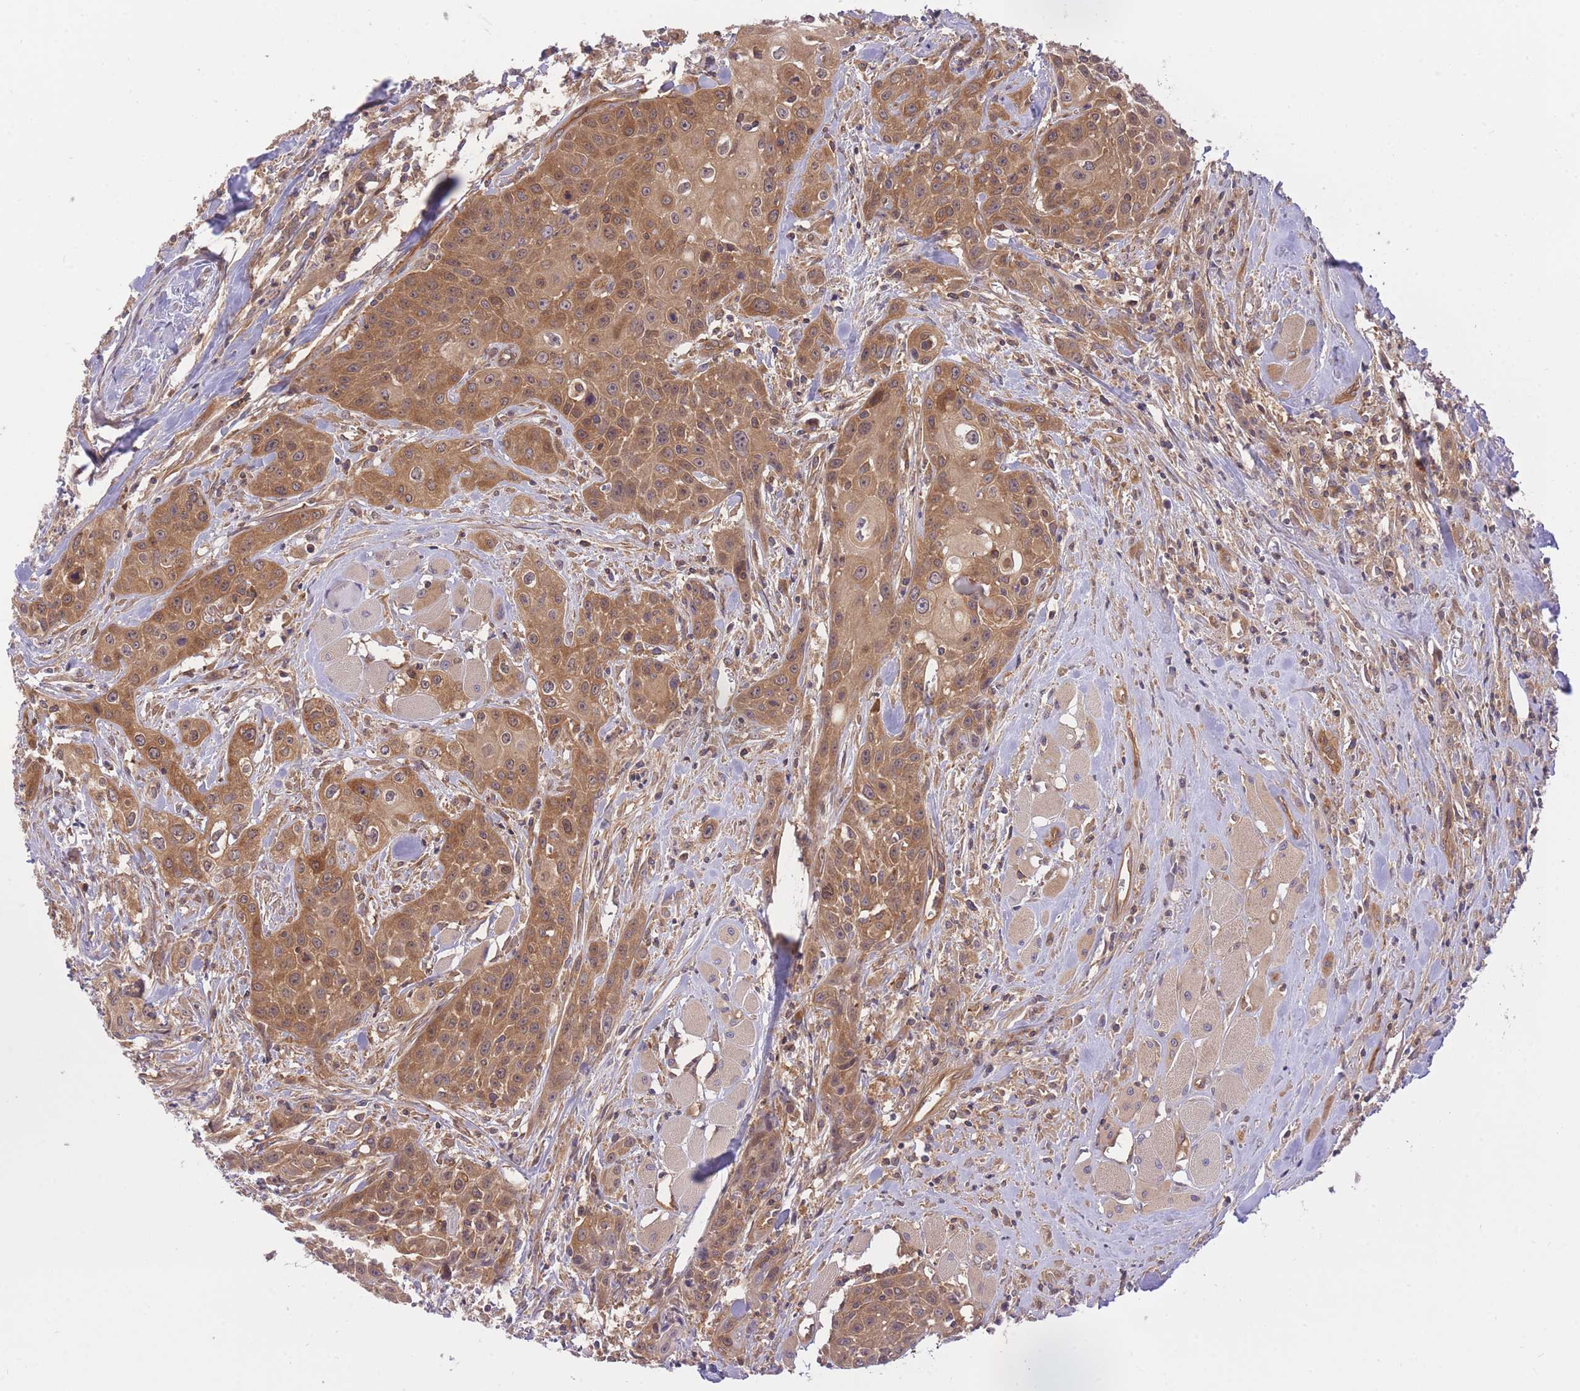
{"staining": {"intensity": "moderate", "quantity": ">75%", "location": "cytoplasmic/membranous,nuclear"}, "tissue": "head and neck cancer", "cell_type": "Tumor cells", "image_type": "cancer", "snomed": [{"axis": "morphology", "description": "Squamous cell carcinoma, NOS"}, {"axis": "topography", "description": "Oral tissue"}, {"axis": "topography", "description": "Head-Neck"}], "caption": "Immunohistochemistry image of neoplastic tissue: human head and neck cancer stained using immunohistochemistry (IHC) exhibits medium levels of moderate protein expression localized specifically in the cytoplasmic/membranous and nuclear of tumor cells, appearing as a cytoplasmic/membranous and nuclear brown color.", "gene": "PREP", "patient": {"sex": "female", "age": 82}}